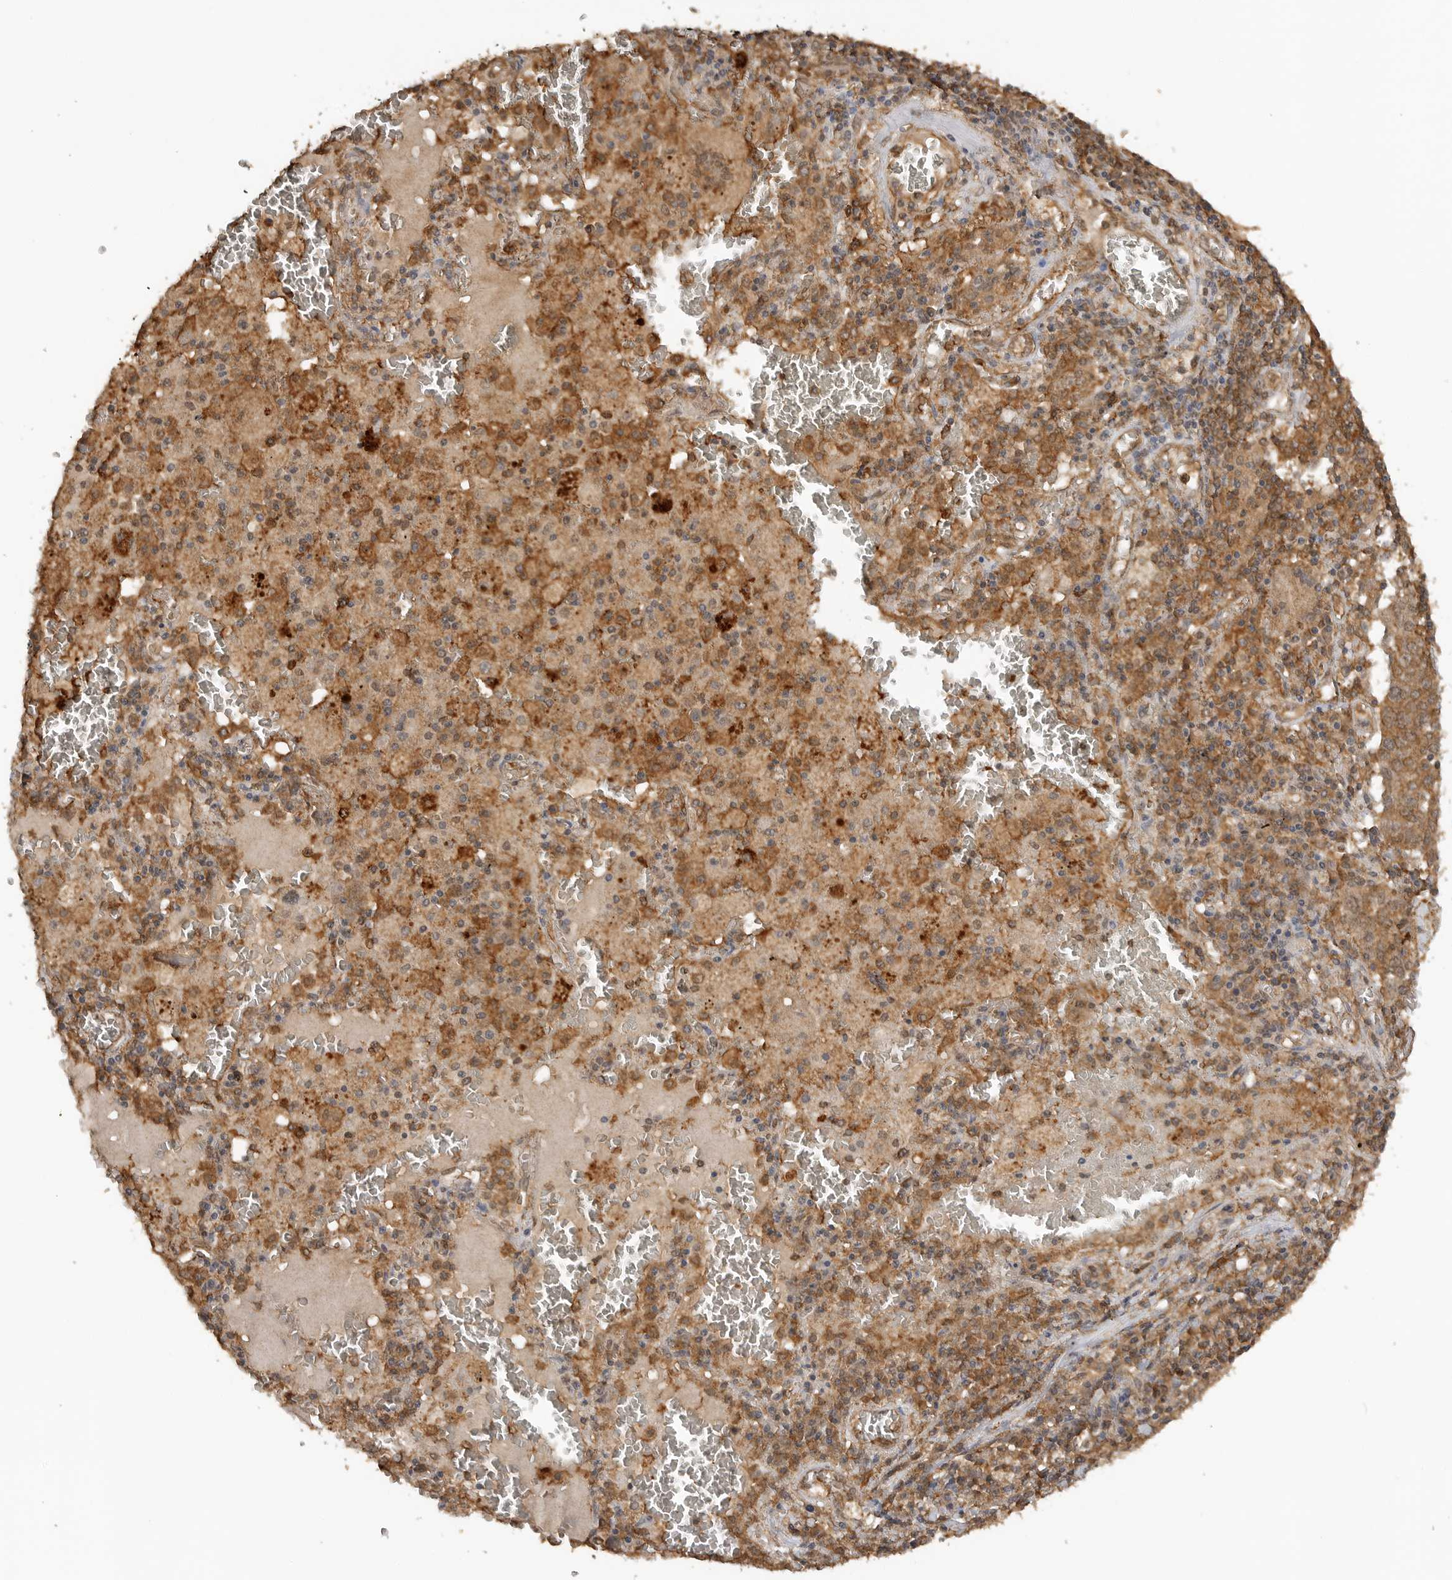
{"staining": {"intensity": "moderate", "quantity": ">75%", "location": "cytoplasmic/membranous"}, "tissue": "lung cancer", "cell_type": "Tumor cells", "image_type": "cancer", "snomed": [{"axis": "morphology", "description": "Squamous cell carcinoma, NOS"}, {"axis": "topography", "description": "Lung"}], "caption": "This photomicrograph reveals immunohistochemistry staining of human lung squamous cell carcinoma, with medium moderate cytoplasmic/membranous staining in about >75% of tumor cells.", "gene": "ICOSLG", "patient": {"sex": "male", "age": 65}}